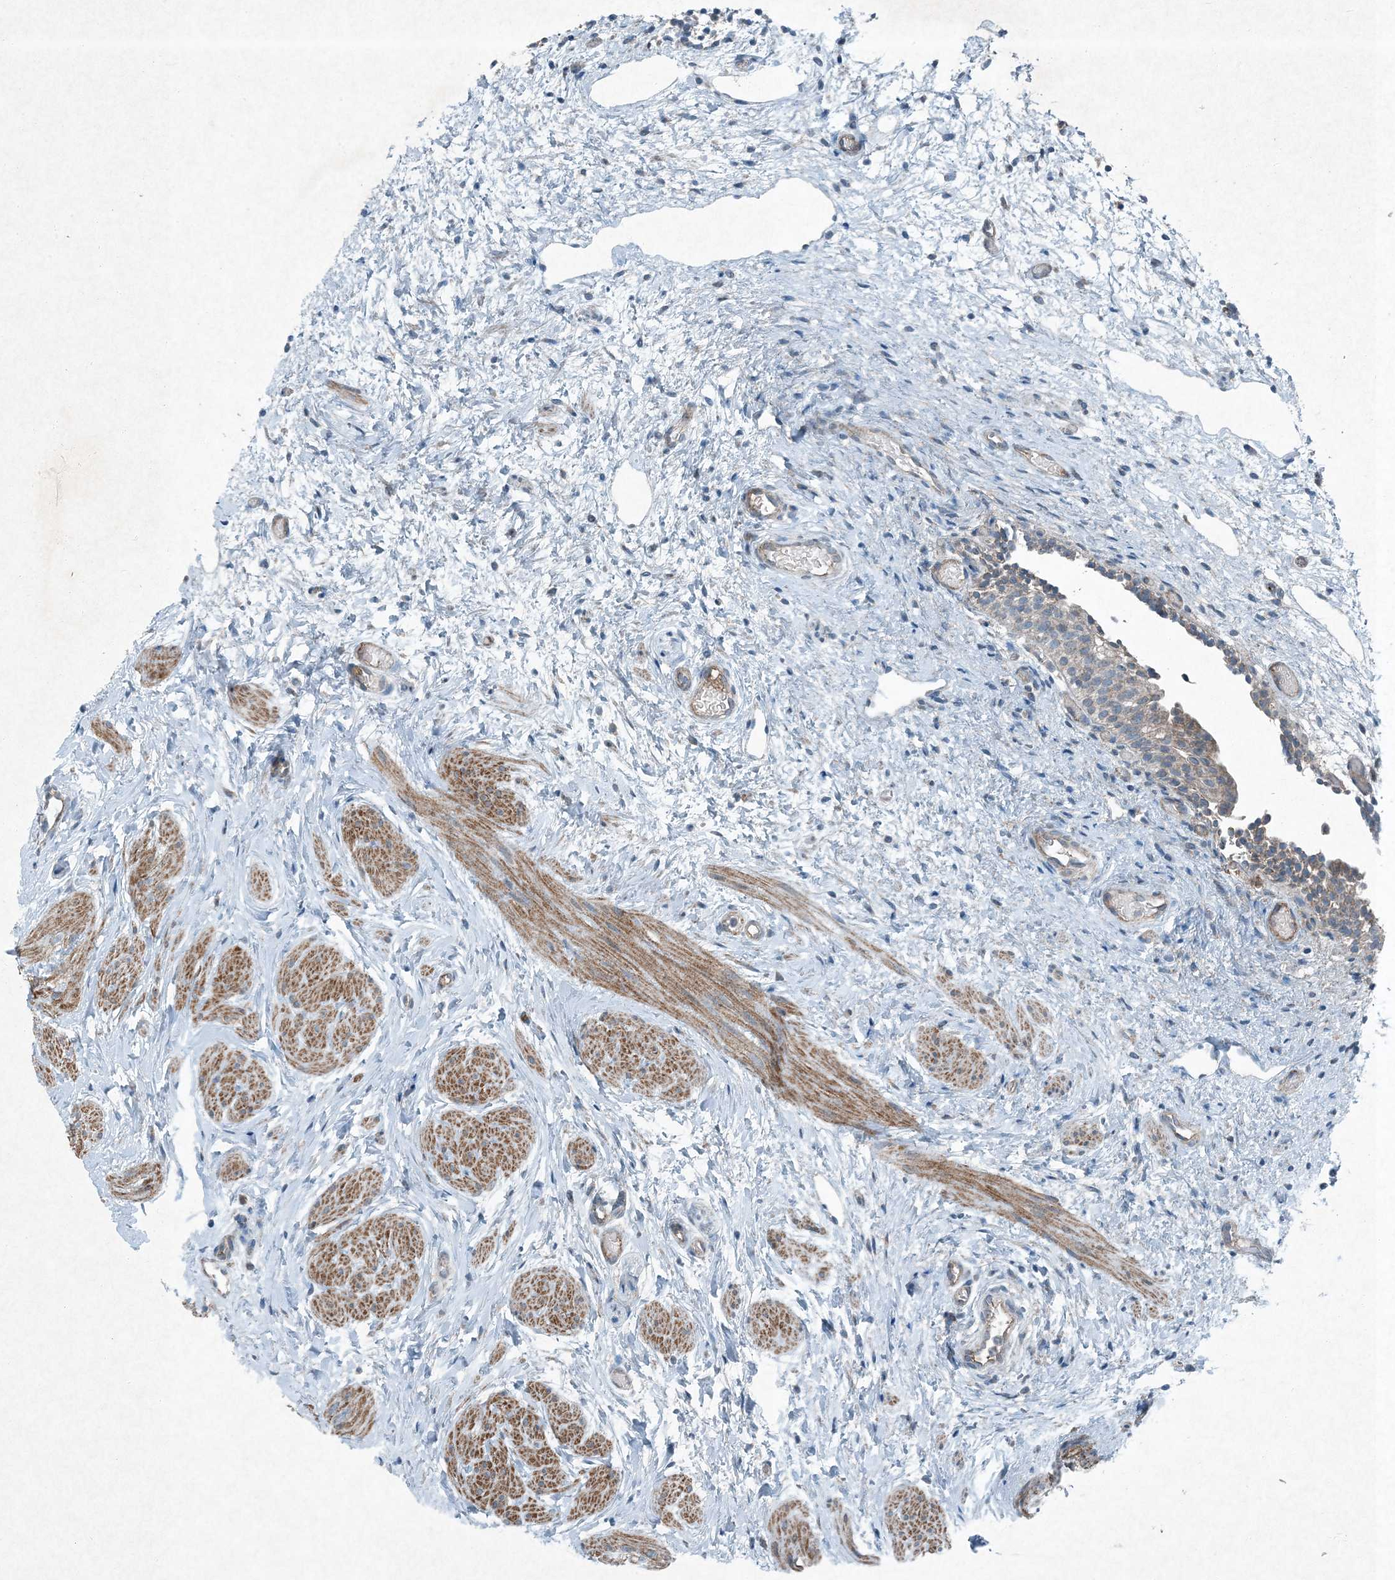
{"staining": {"intensity": "weak", "quantity": "25%-75%", "location": "cytoplasmic/membranous"}, "tissue": "urinary bladder", "cell_type": "Urothelial cells", "image_type": "normal", "snomed": [{"axis": "morphology", "description": "Normal tissue, NOS"}, {"axis": "topography", "description": "Urinary bladder"}], "caption": "Immunohistochemistry histopathology image of normal human urinary bladder stained for a protein (brown), which exhibits low levels of weak cytoplasmic/membranous positivity in about 25%-75% of urothelial cells.", "gene": "APOM", "patient": {"sex": "male", "age": 1}}